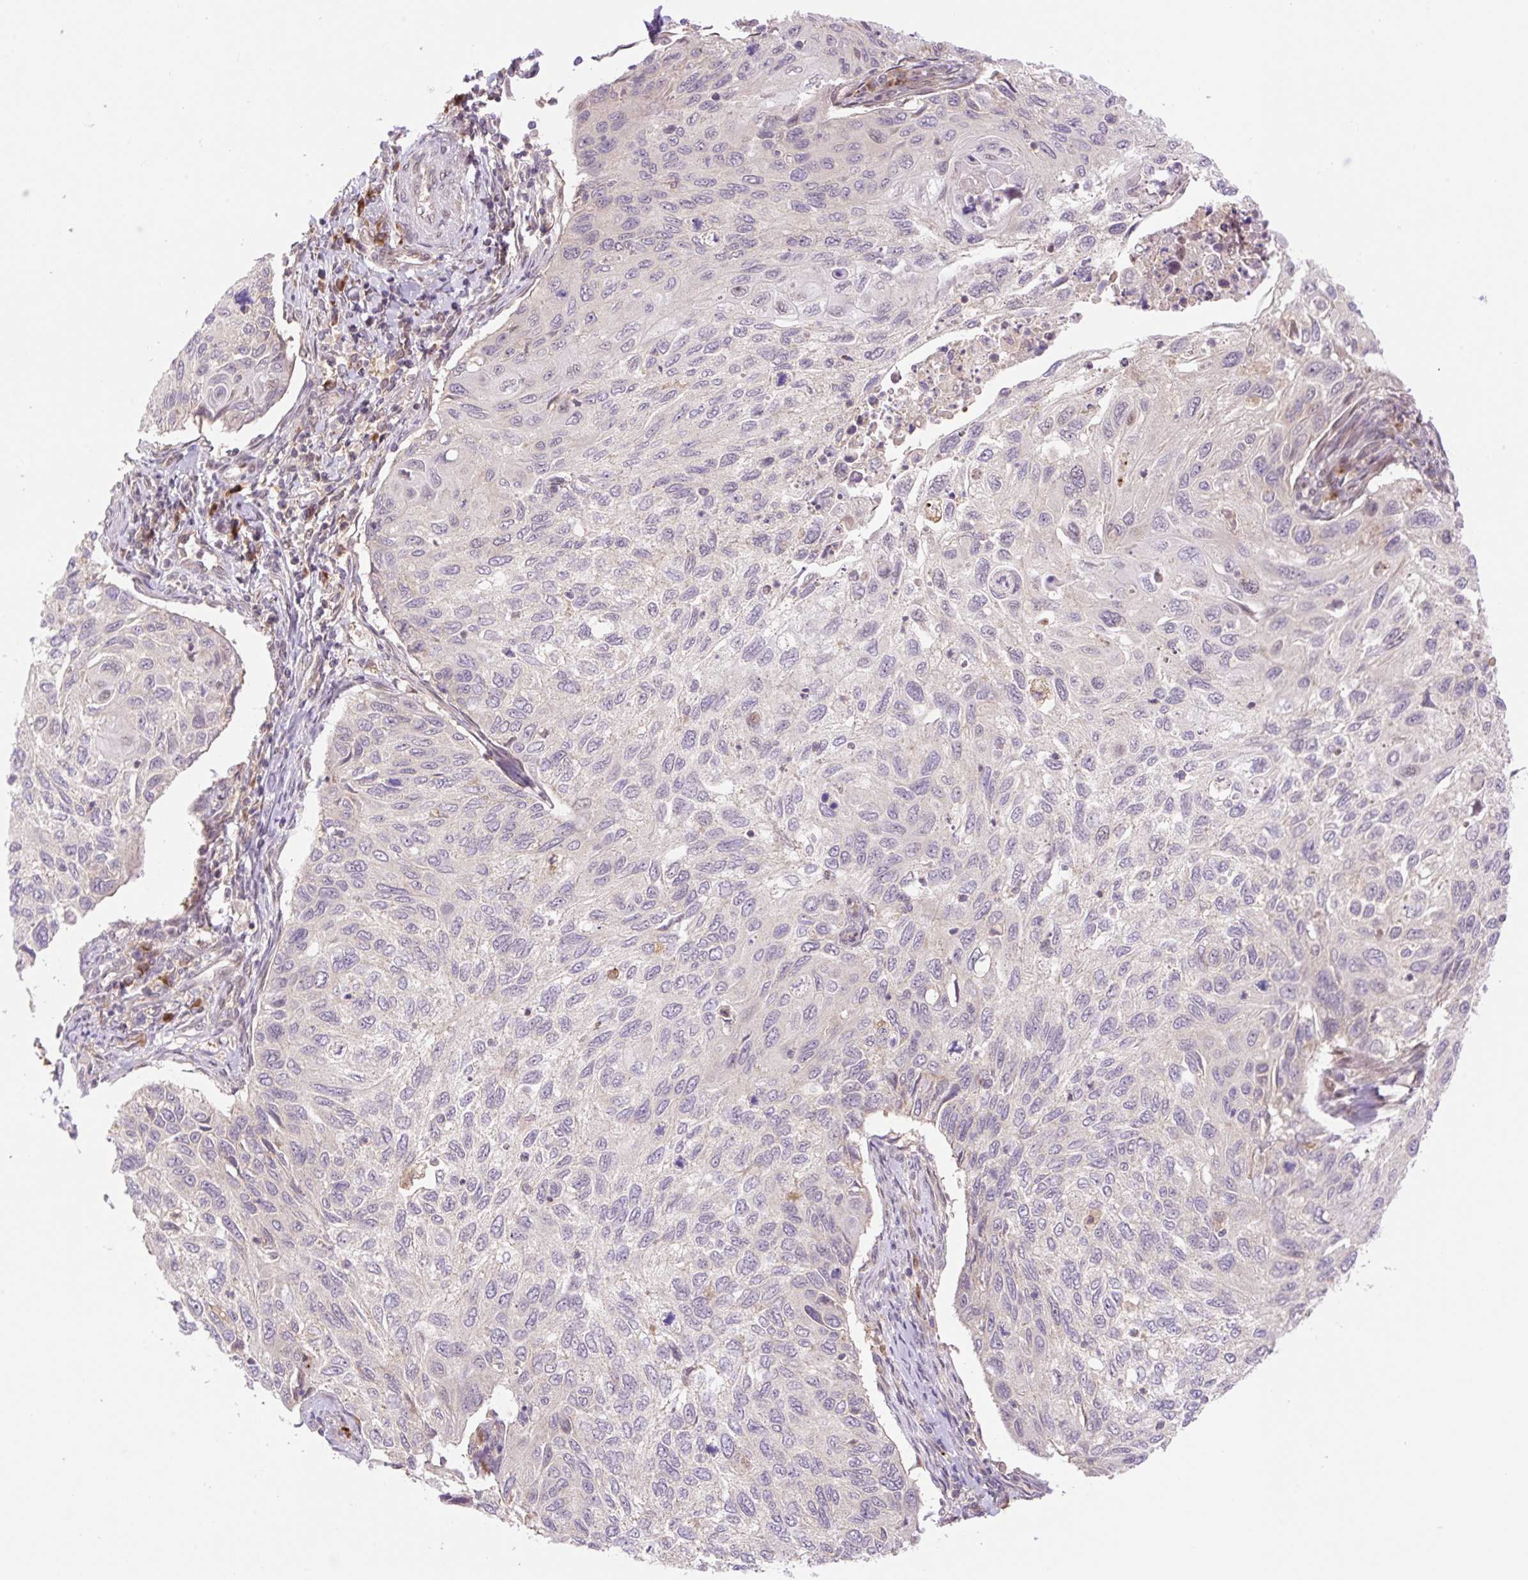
{"staining": {"intensity": "negative", "quantity": "none", "location": "none"}, "tissue": "cervical cancer", "cell_type": "Tumor cells", "image_type": "cancer", "snomed": [{"axis": "morphology", "description": "Squamous cell carcinoma, NOS"}, {"axis": "topography", "description": "Cervix"}], "caption": "Micrograph shows no protein positivity in tumor cells of squamous cell carcinoma (cervical) tissue.", "gene": "VPS25", "patient": {"sex": "female", "age": 70}}